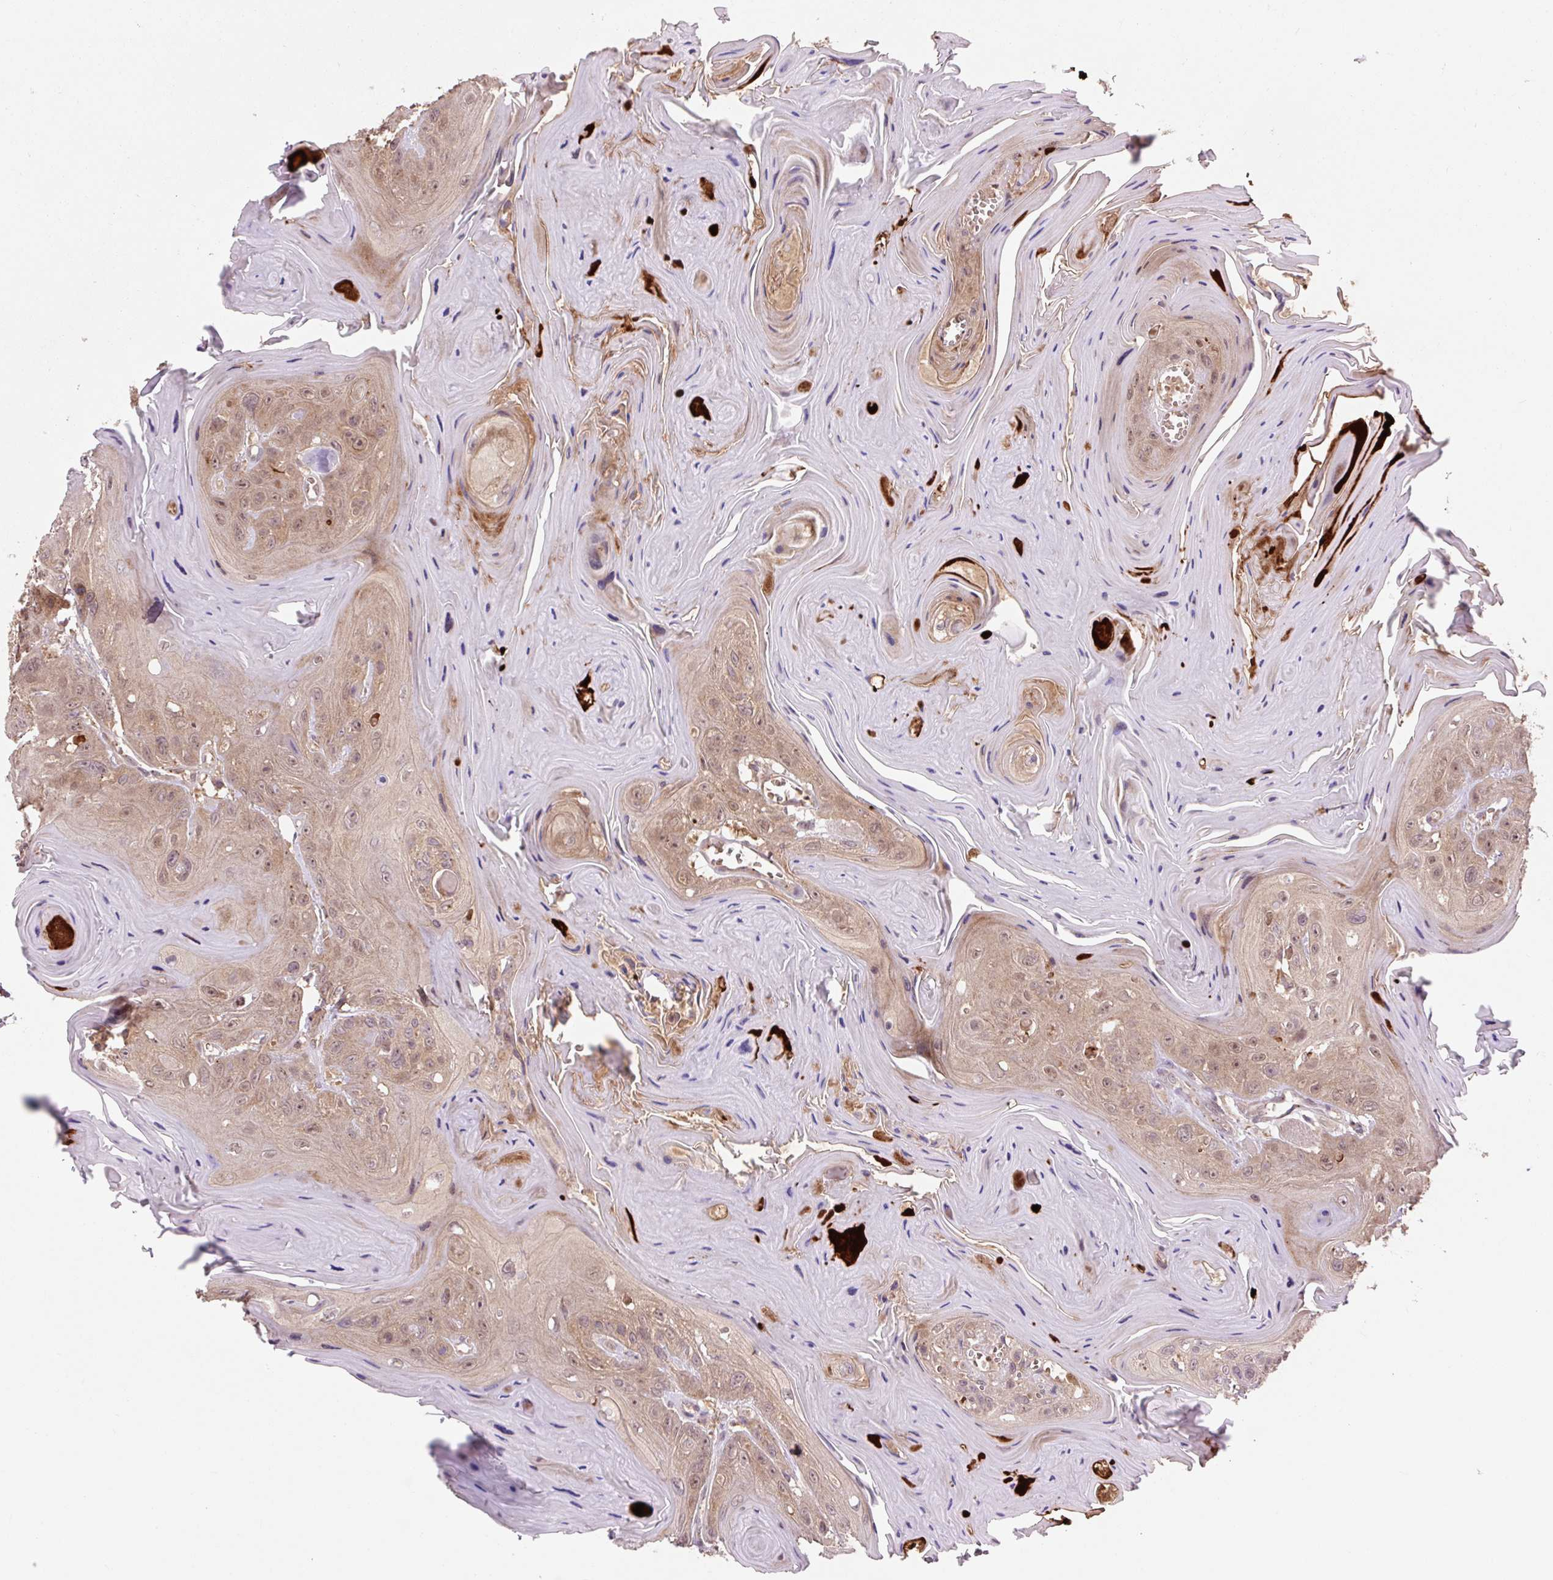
{"staining": {"intensity": "moderate", "quantity": "25%-75%", "location": "cytoplasmic/membranous"}, "tissue": "head and neck cancer", "cell_type": "Tumor cells", "image_type": "cancer", "snomed": [{"axis": "morphology", "description": "Squamous cell carcinoma, NOS"}, {"axis": "topography", "description": "Head-Neck"}], "caption": "Immunohistochemical staining of human head and neck squamous cell carcinoma exhibits medium levels of moderate cytoplasmic/membranous protein positivity in about 25%-75% of tumor cells.", "gene": "MMS19", "patient": {"sex": "female", "age": 59}}